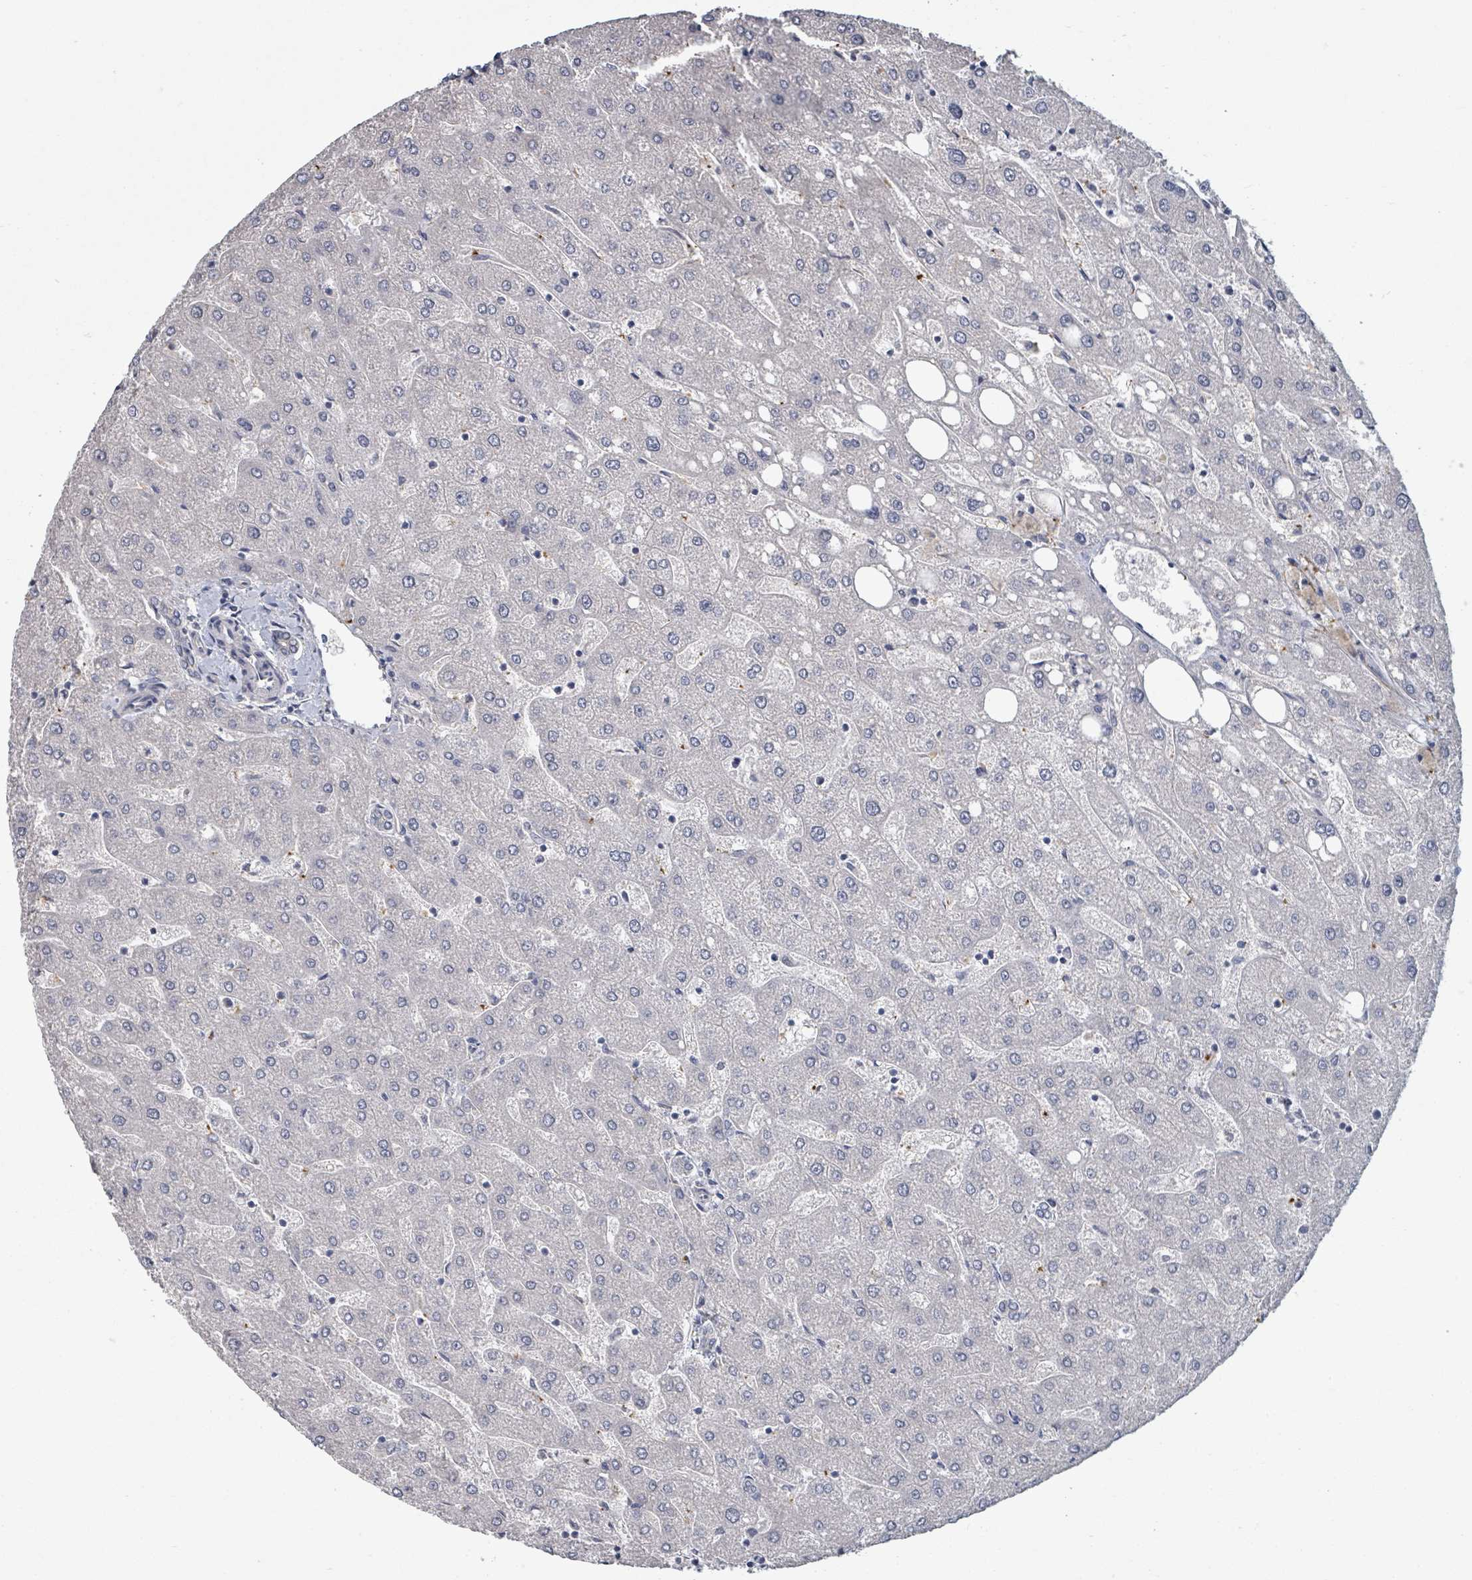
{"staining": {"intensity": "negative", "quantity": "none", "location": "none"}, "tissue": "liver", "cell_type": "Cholangiocytes", "image_type": "normal", "snomed": [{"axis": "morphology", "description": "Normal tissue, NOS"}, {"axis": "topography", "description": "Liver"}], "caption": "IHC photomicrograph of benign liver stained for a protein (brown), which shows no positivity in cholangiocytes.", "gene": "PLAUR", "patient": {"sex": "male", "age": 67}}